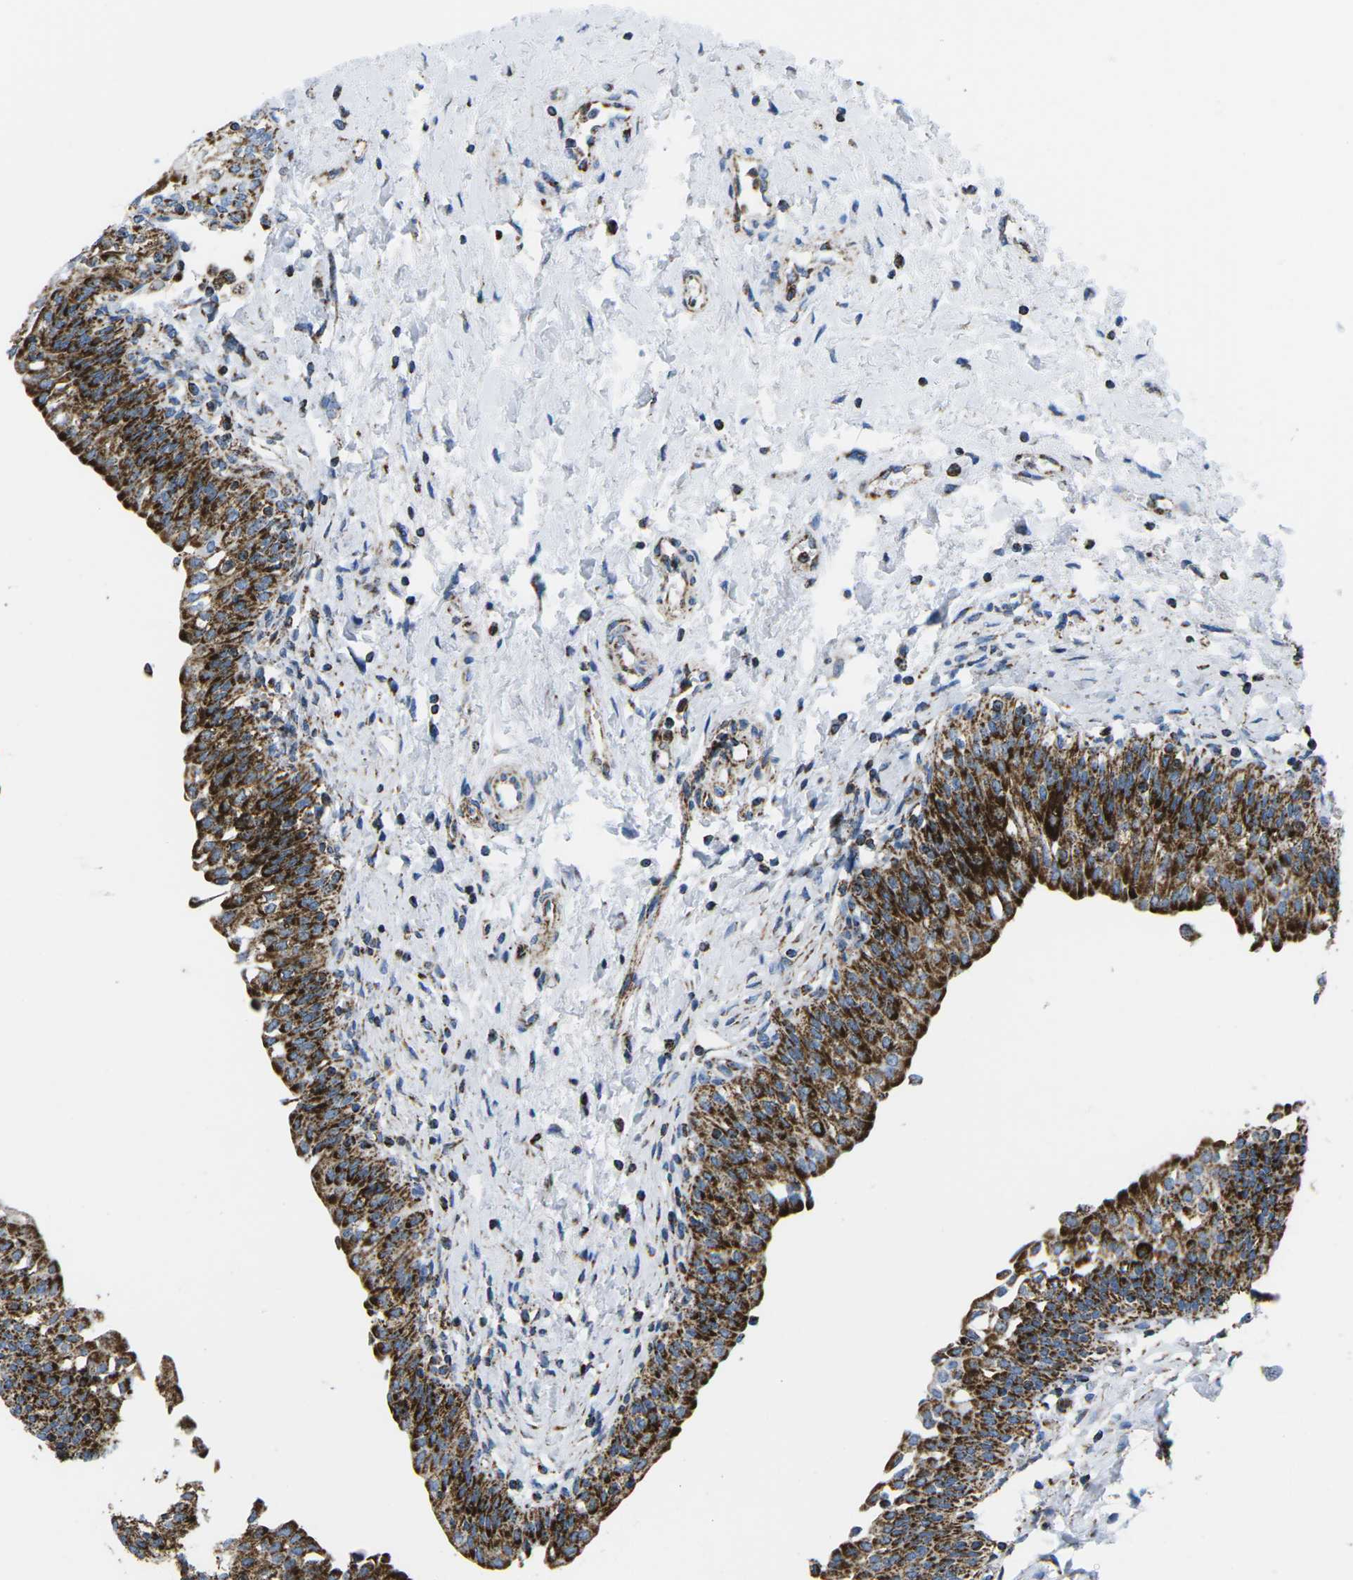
{"staining": {"intensity": "strong", "quantity": ">75%", "location": "cytoplasmic/membranous"}, "tissue": "urinary bladder", "cell_type": "Urothelial cells", "image_type": "normal", "snomed": [{"axis": "morphology", "description": "Normal tissue, NOS"}, {"axis": "topography", "description": "Urinary bladder"}], "caption": "DAB immunohistochemical staining of normal urinary bladder shows strong cytoplasmic/membranous protein positivity in about >75% of urothelial cells. (Brightfield microscopy of DAB IHC at high magnification).", "gene": "COX6C", "patient": {"sex": "male", "age": 55}}